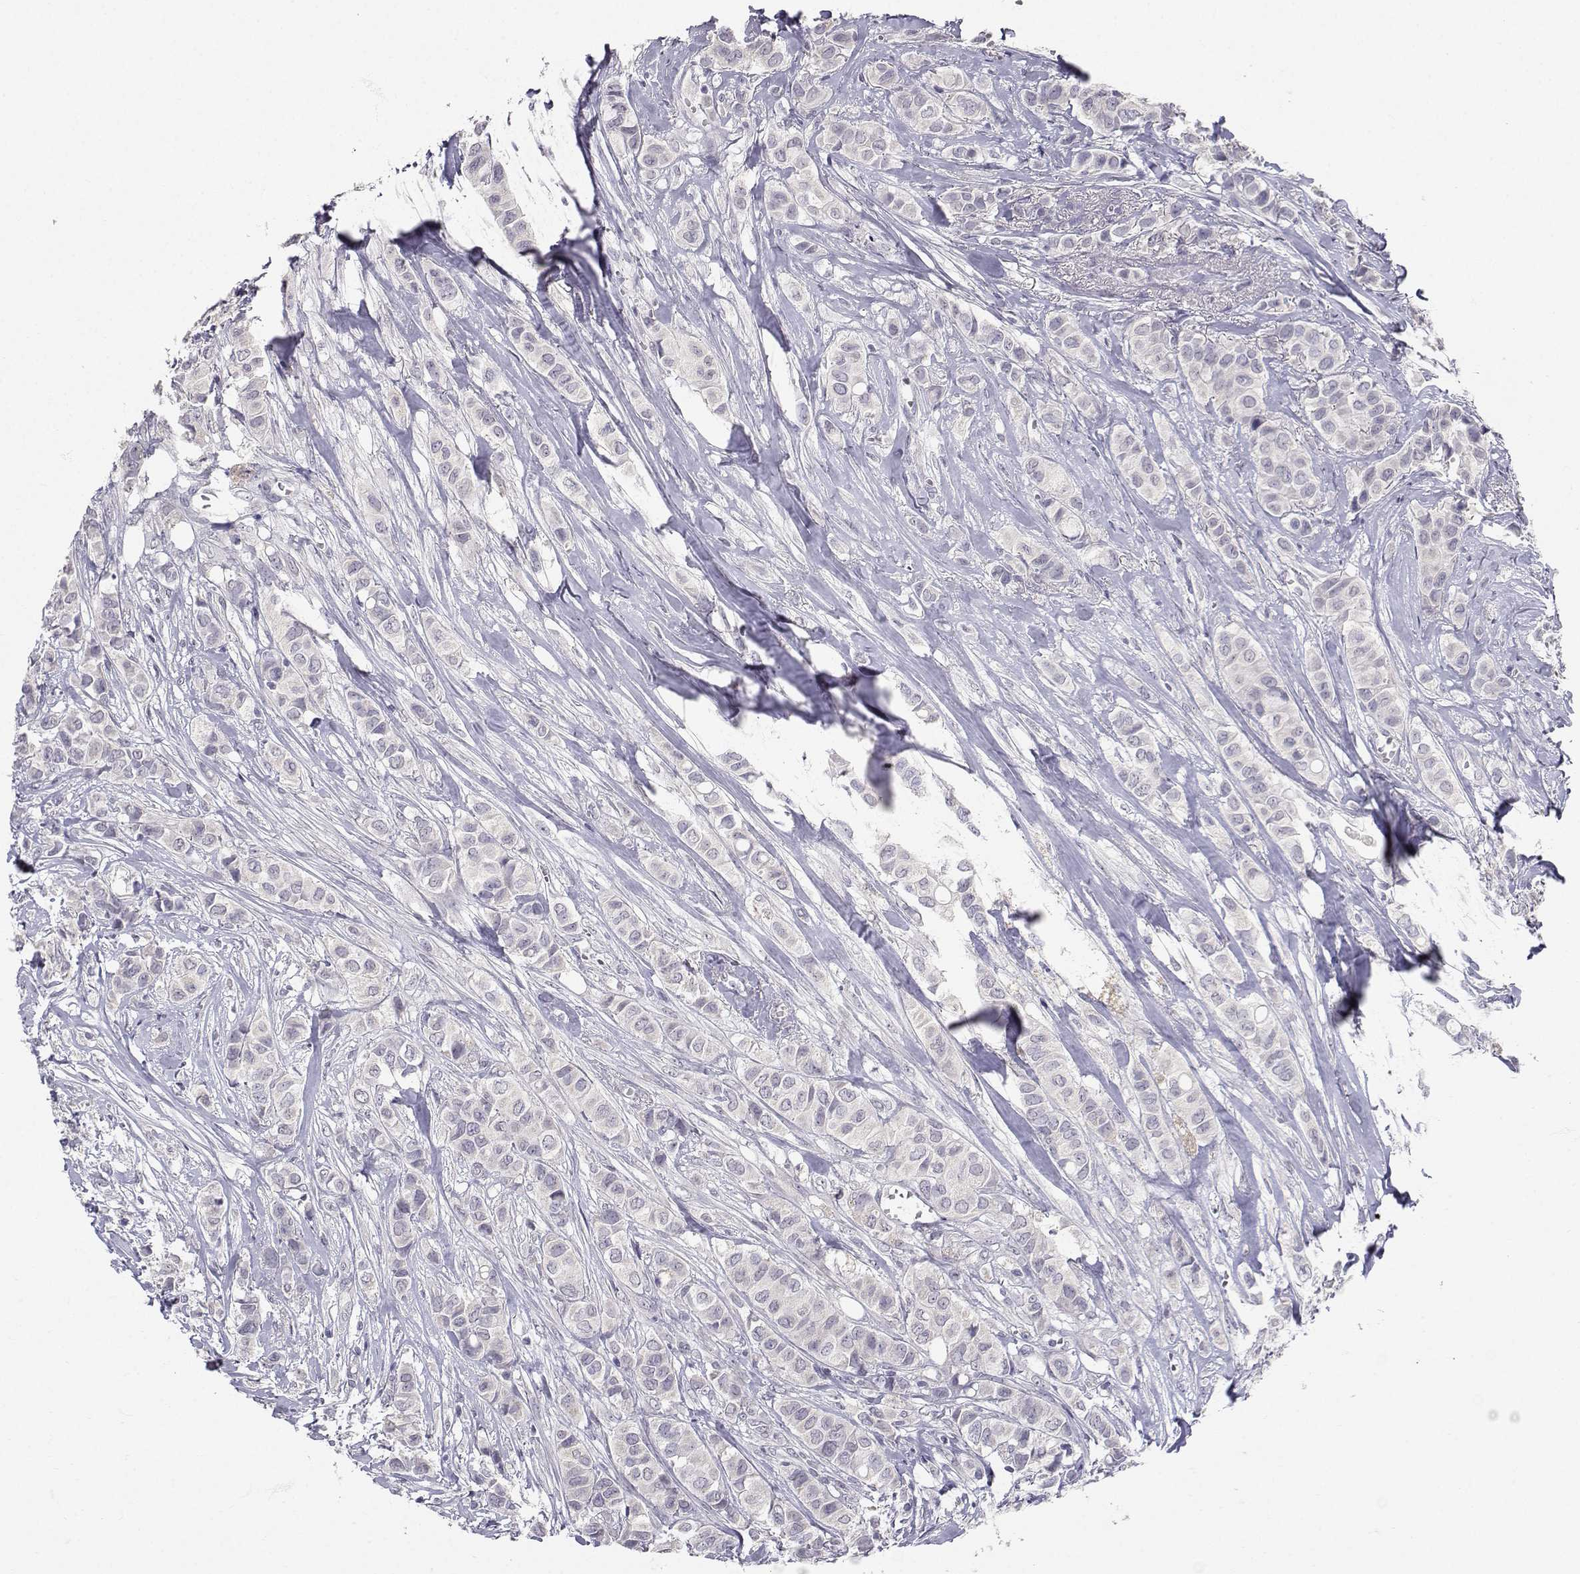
{"staining": {"intensity": "negative", "quantity": "none", "location": "none"}, "tissue": "breast cancer", "cell_type": "Tumor cells", "image_type": "cancer", "snomed": [{"axis": "morphology", "description": "Duct carcinoma"}, {"axis": "topography", "description": "Breast"}], "caption": "Histopathology image shows no significant protein staining in tumor cells of breast cancer (invasive ductal carcinoma).", "gene": "SLC6A3", "patient": {"sex": "female", "age": 85}}